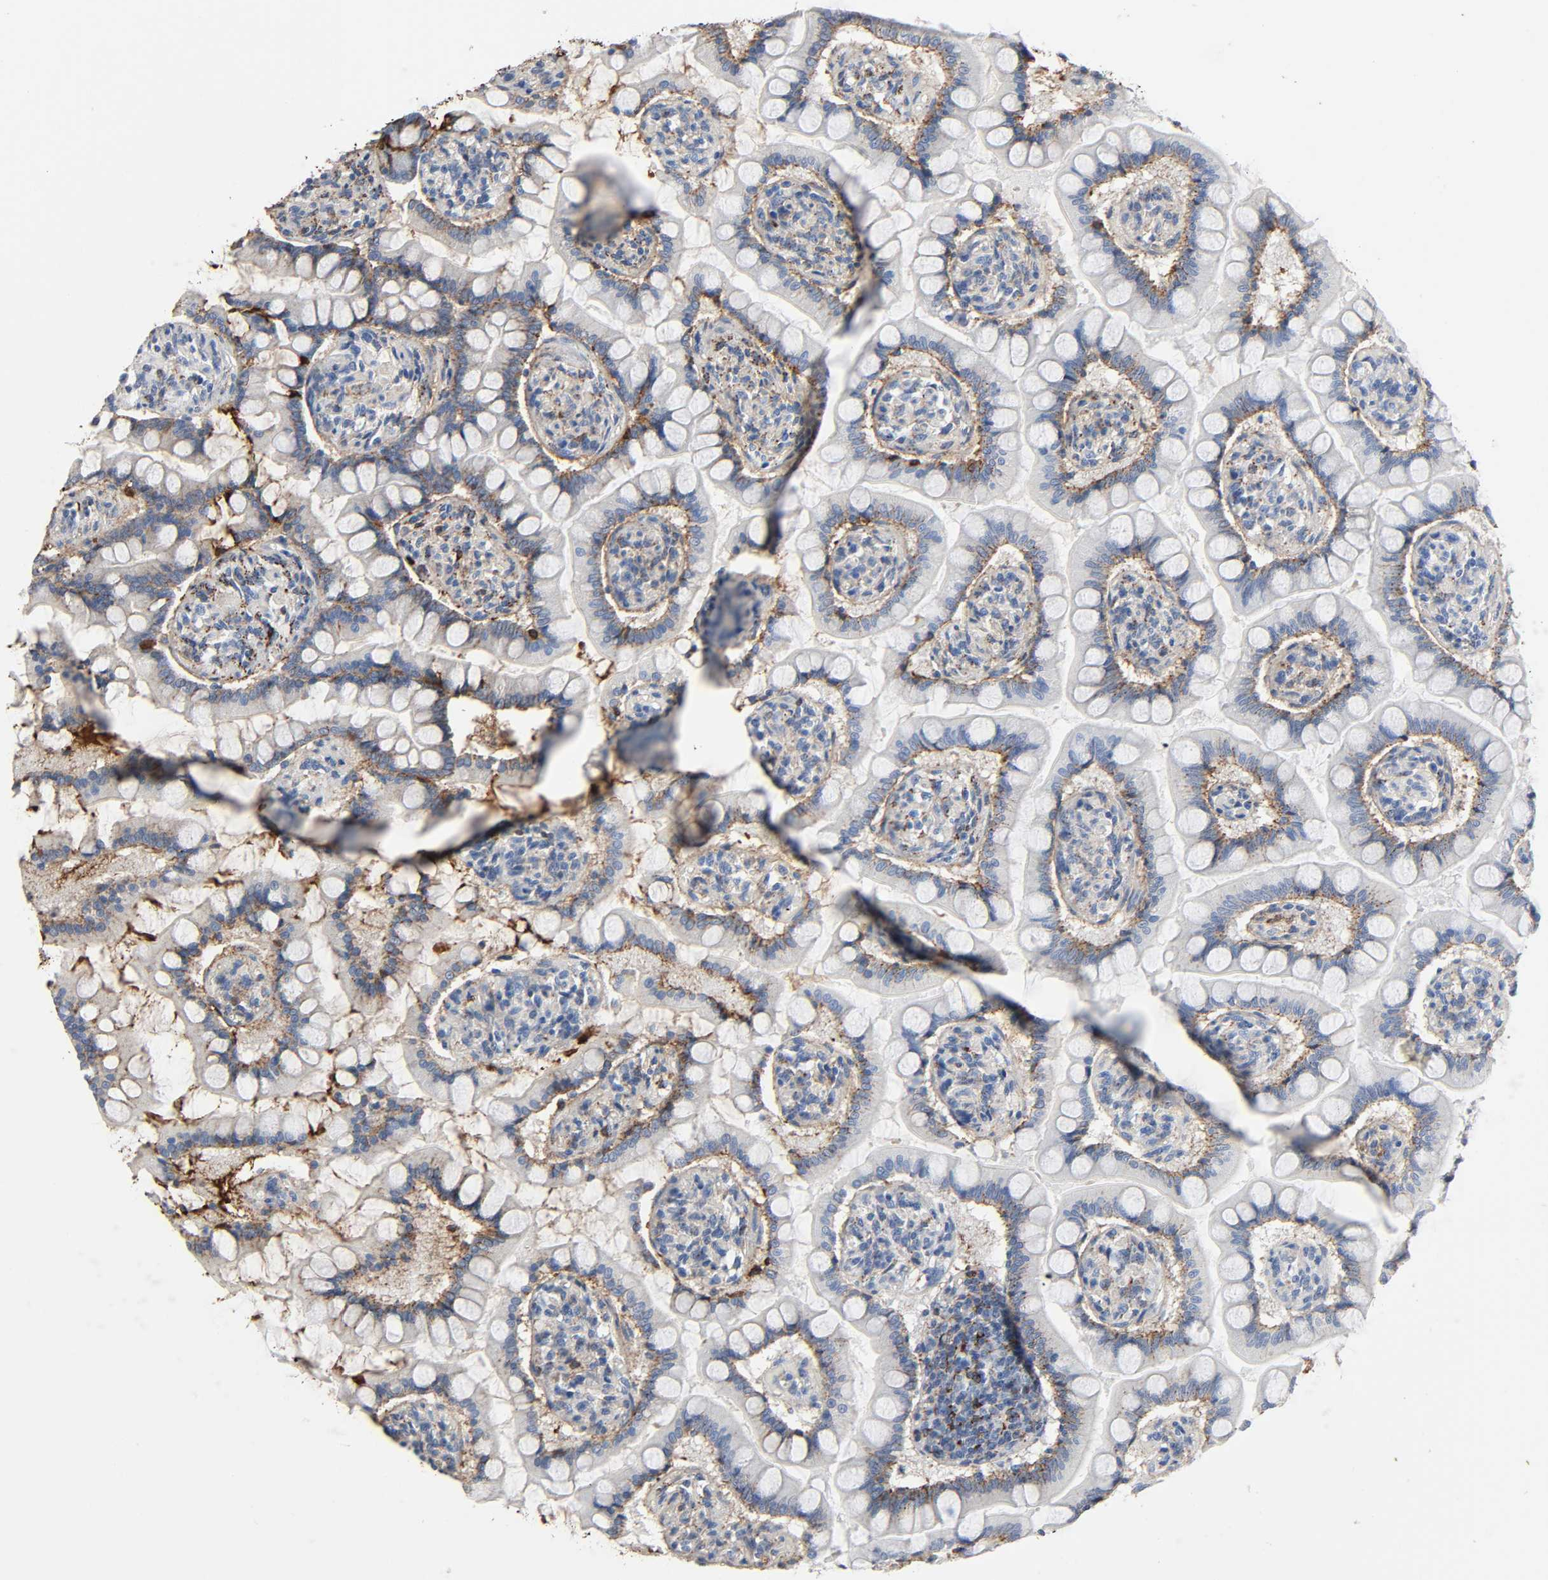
{"staining": {"intensity": "moderate", "quantity": "25%-75%", "location": "cytoplasmic/membranous"}, "tissue": "small intestine", "cell_type": "Glandular cells", "image_type": "normal", "snomed": [{"axis": "morphology", "description": "Normal tissue, NOS"}, {"axis": "topography", "description": "Small intestine"}], "caption": "Protein positivity by IHC shows moderate cytoplasmic/membranous staining in about 25%-75% of glandular cells in unremarkable small intestine.", "gene": "C3", "patient": {"sex": "male", "age": 41}}